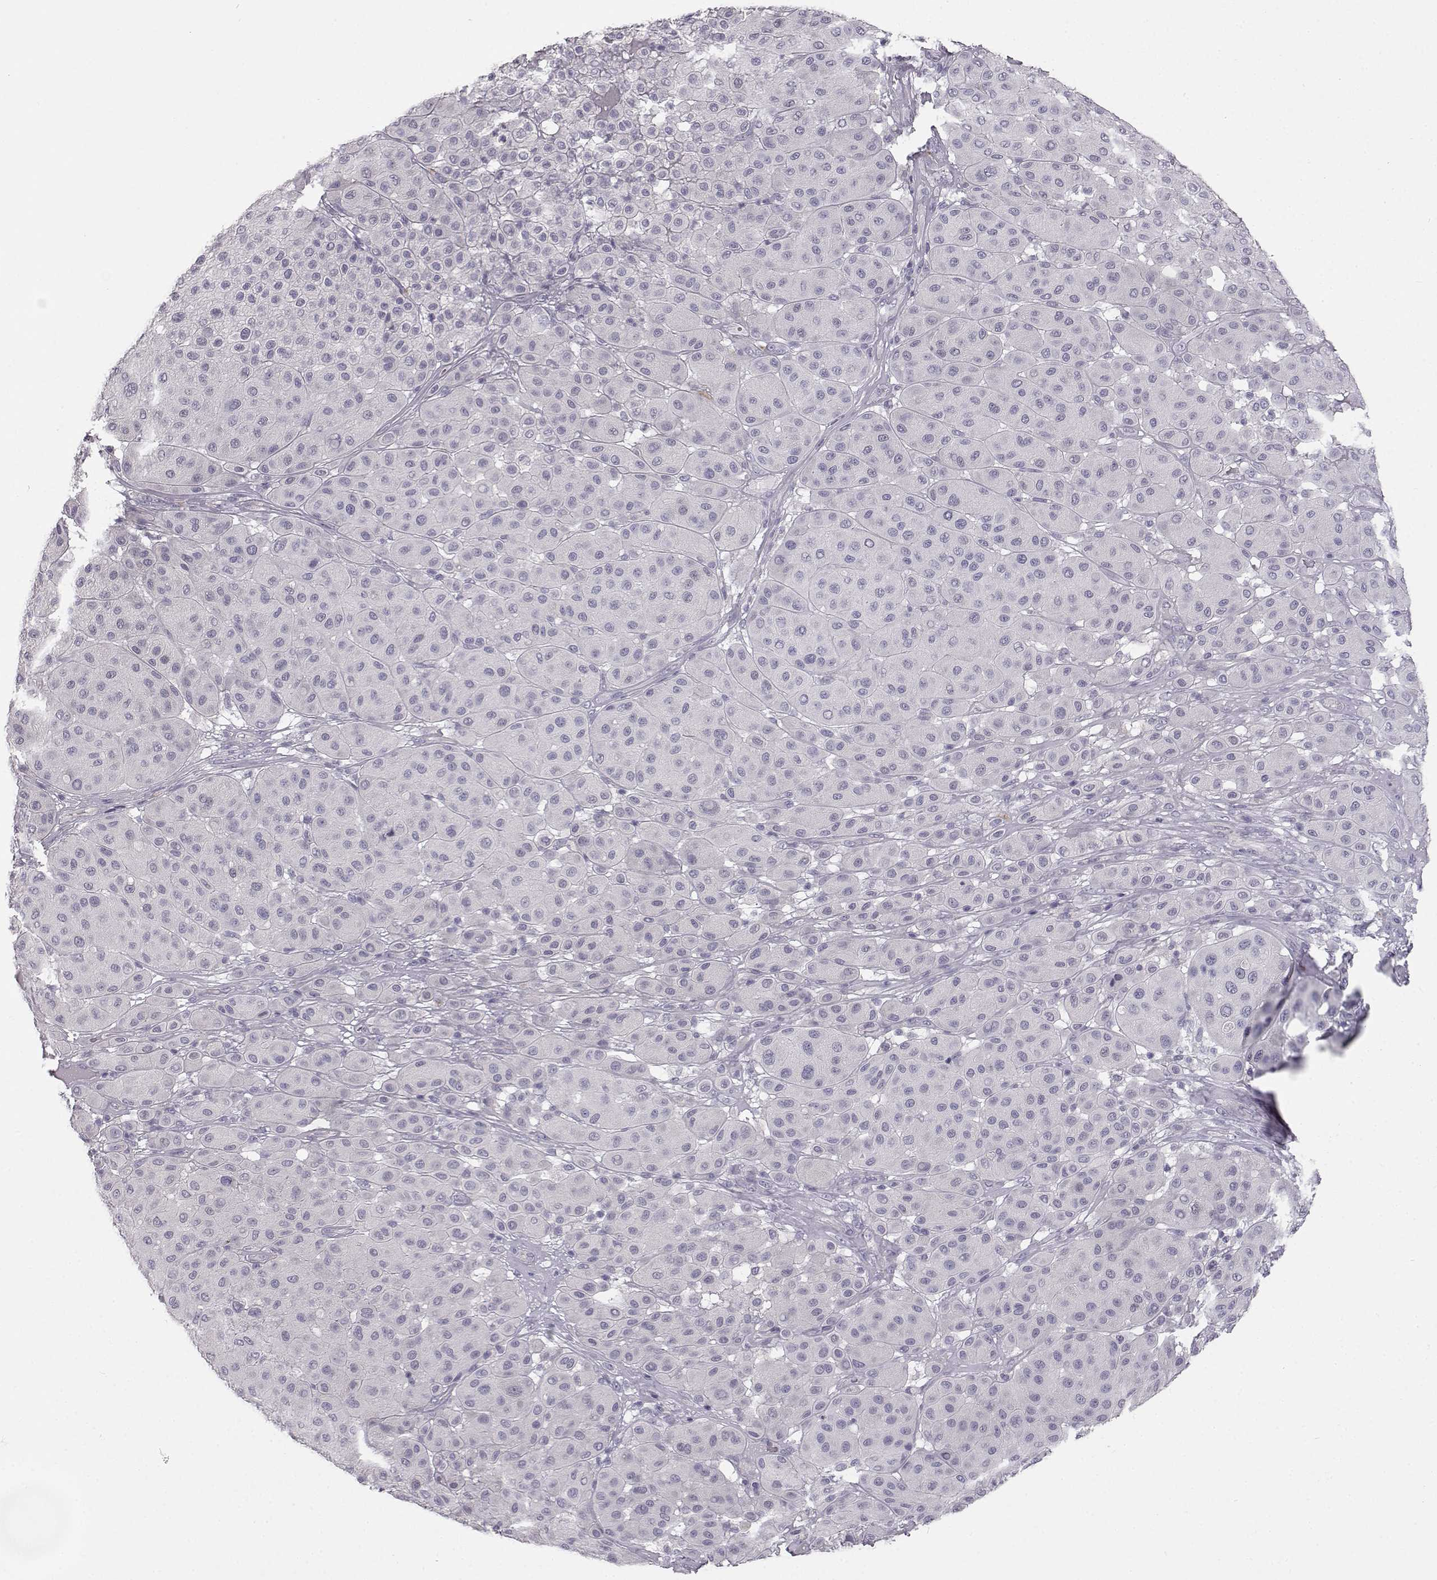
{"staining": {"intensity": "negative", "quantity": "none", "location": "none"}, "tissue": "melanoma", "cell_type": "Tumor cells", "image_type": "cancer", "snomed": [{"axis": "morphology", "description": "Malignant melanoma, Metastatic site"}, {"axis": "topography", "description": "Smooth muscle"}], "caption": "DAB (3,3'-diaminobenzidine) immunohistochemical staining of human melanoma displays no significant positivity in tumor cells. The staining is performed using DAB brown chromogen with nuclei counter-stained in using hematoxylin.", "gene": "MYCBPAP", "patient": {"sex": "male", "age": 41}}